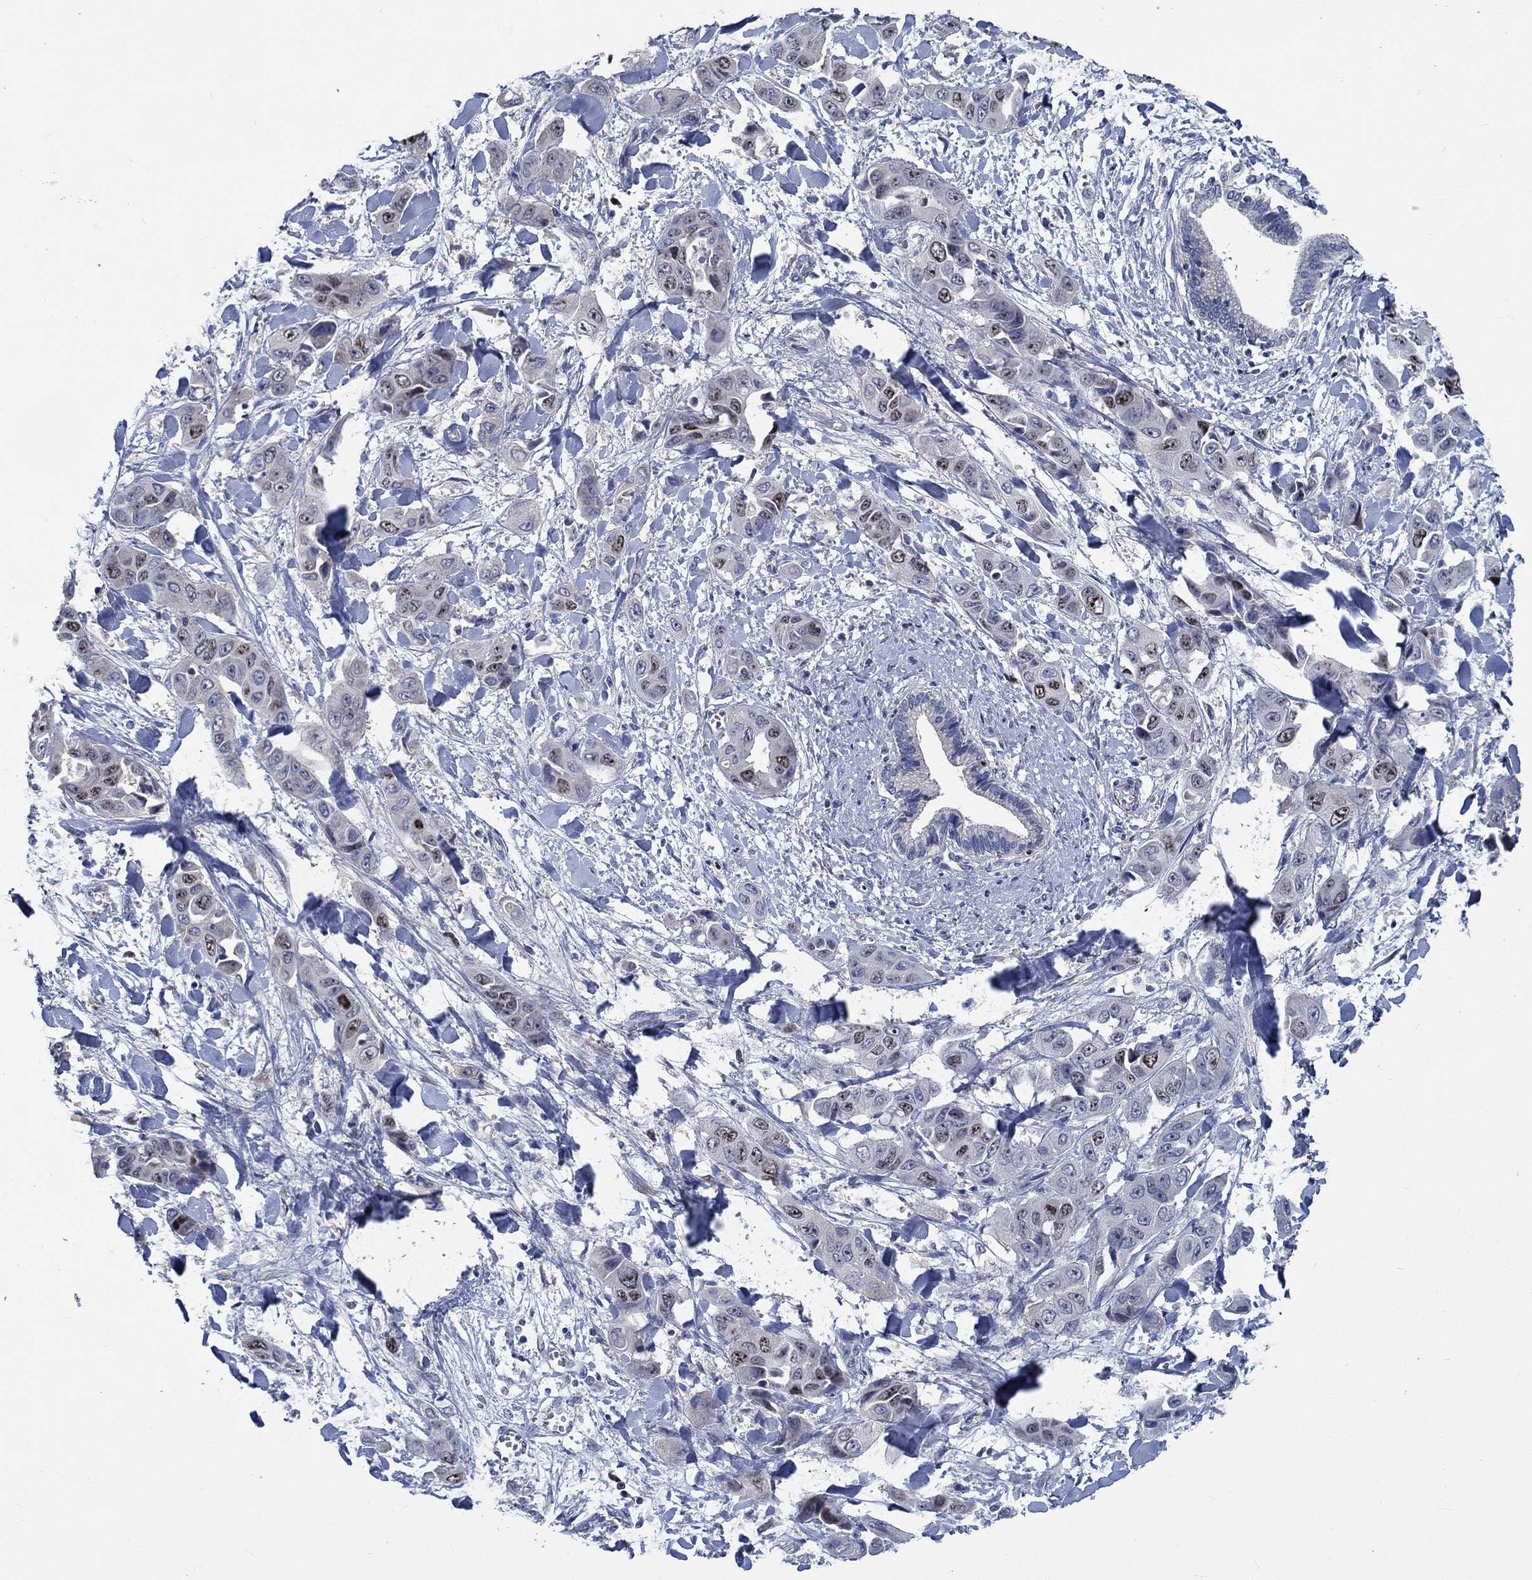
{"staining": {"intensity": "moderate", "quantity": "<25%", "location": "nuclear"}, "tissue": "liver cancer", "cell_type": "Tumor cells", "image_type": "cancer", "snomed": [{"axis": "morphology", "description": "Cholangiocarcinoma"}, {"axis": "topography", "description": "Liver"}], "caption": "Moderate nuclear positivity is seen in approximately <25% of tumor cells in liver cancer (cholangiocarcinoma). The protein of interest is shown in brown color, while the nuclei are stained blue.", "gene": "MMP24", "patient": {"sex": "female", "age": 52}}